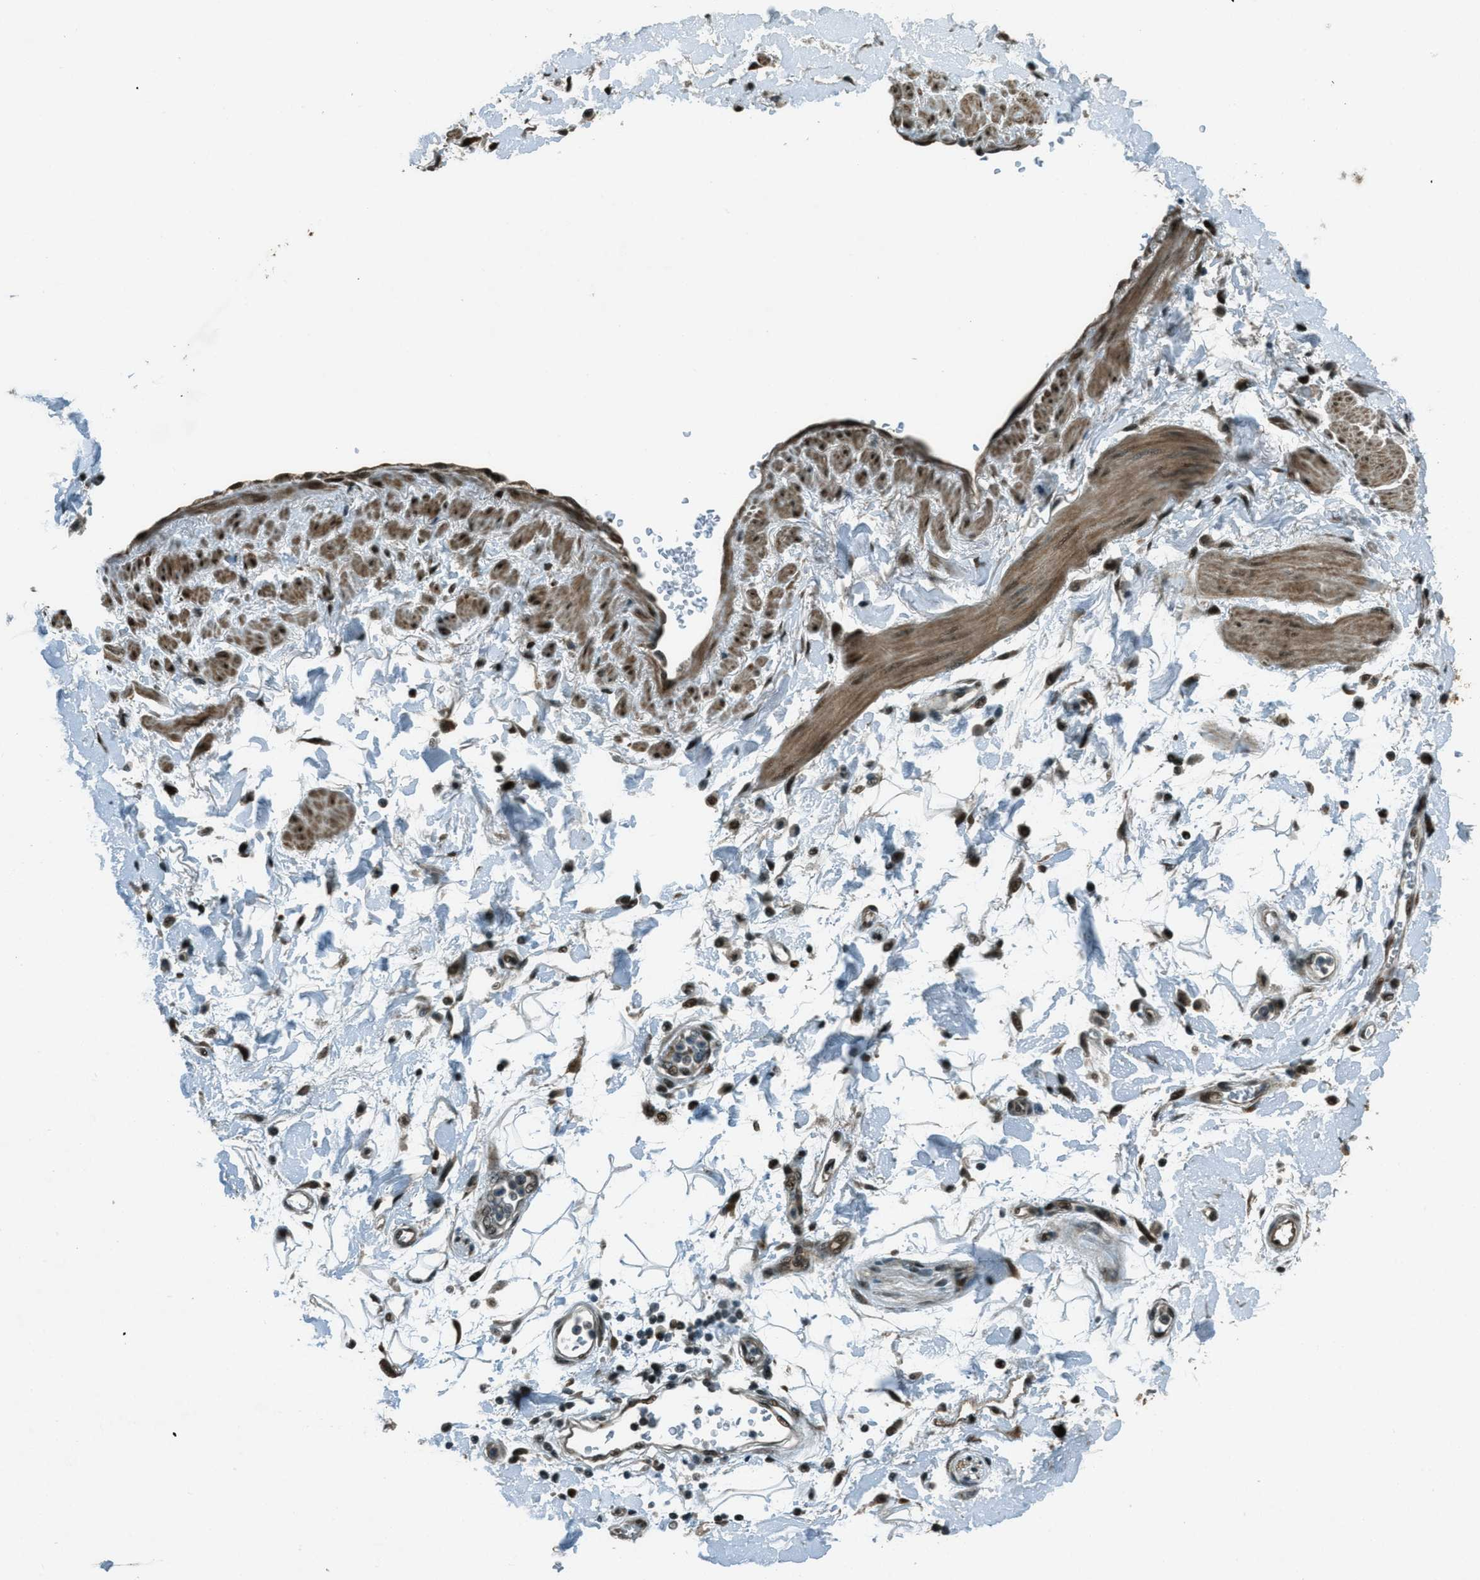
{"staining": {"intensity": "moderate", "quantity": ">75%", "location": "nuclear"}, "tissue": "adipose tissue", "cell_type": "Adipocytes", "image_type": "normal", "snomed": [{"axis": "morphology", "description": "Normal tissue, NOS"}, {"axis": "morphology", "description": "Adenocarcinoma, NOS"}, {"axis": "topography", "description": "Duodenum"}, {"axis": "topography", "description": "Peripheral nerve tissue"}], "caption": "A photomicrograph of adipose tissue stained for a protein reveals moderate nuclear brown staining in adipocytes. The staining is performed using DAB brown chromogen to label protein expression. The nuclei are counter-stained blue using hematoxylin.", "gene": "TARDBP", "patient": {"sex": "female", "age": 60}}